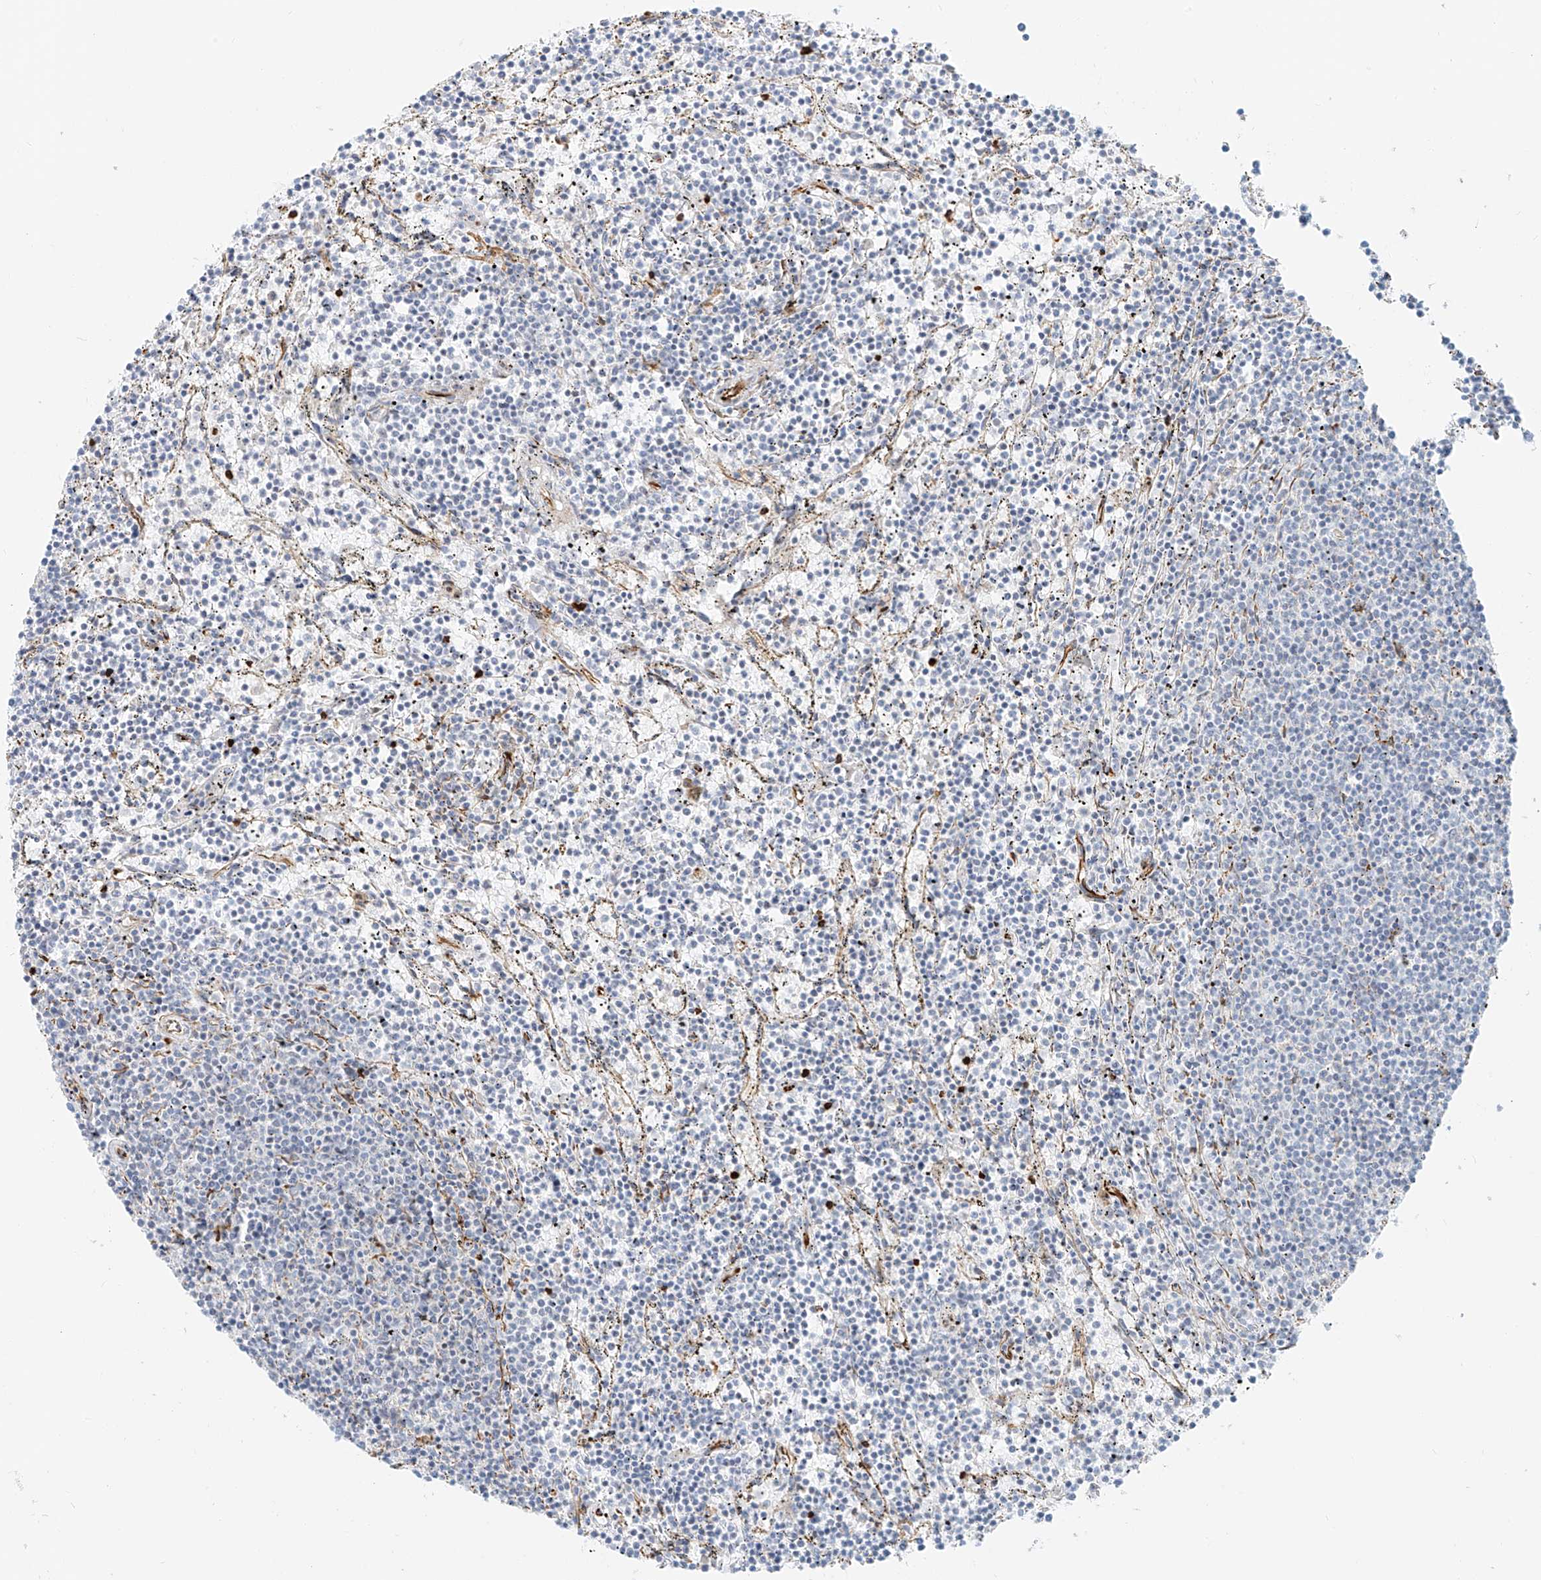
{"staining": {"intensity": "negative", "quantity": "none", "location": "none"}, "tissue": "lymphoma", "cell_type": "Tumor cells", "image_type": "cancer", "snomed": [{"axis": "morphology", "description": "Malignant lymphoma, non-Hodgkin's type, Low grade"}, {"axis": "topography", "description": "Spleen"}], "caption": "Histopathology image shows no significant protein staining in tumor cells of low-grade malignant lymphoma, non-Hodgkin's type.", "gene": "OCSTAMP", "patient": {"sex": "female", "age": 50}}